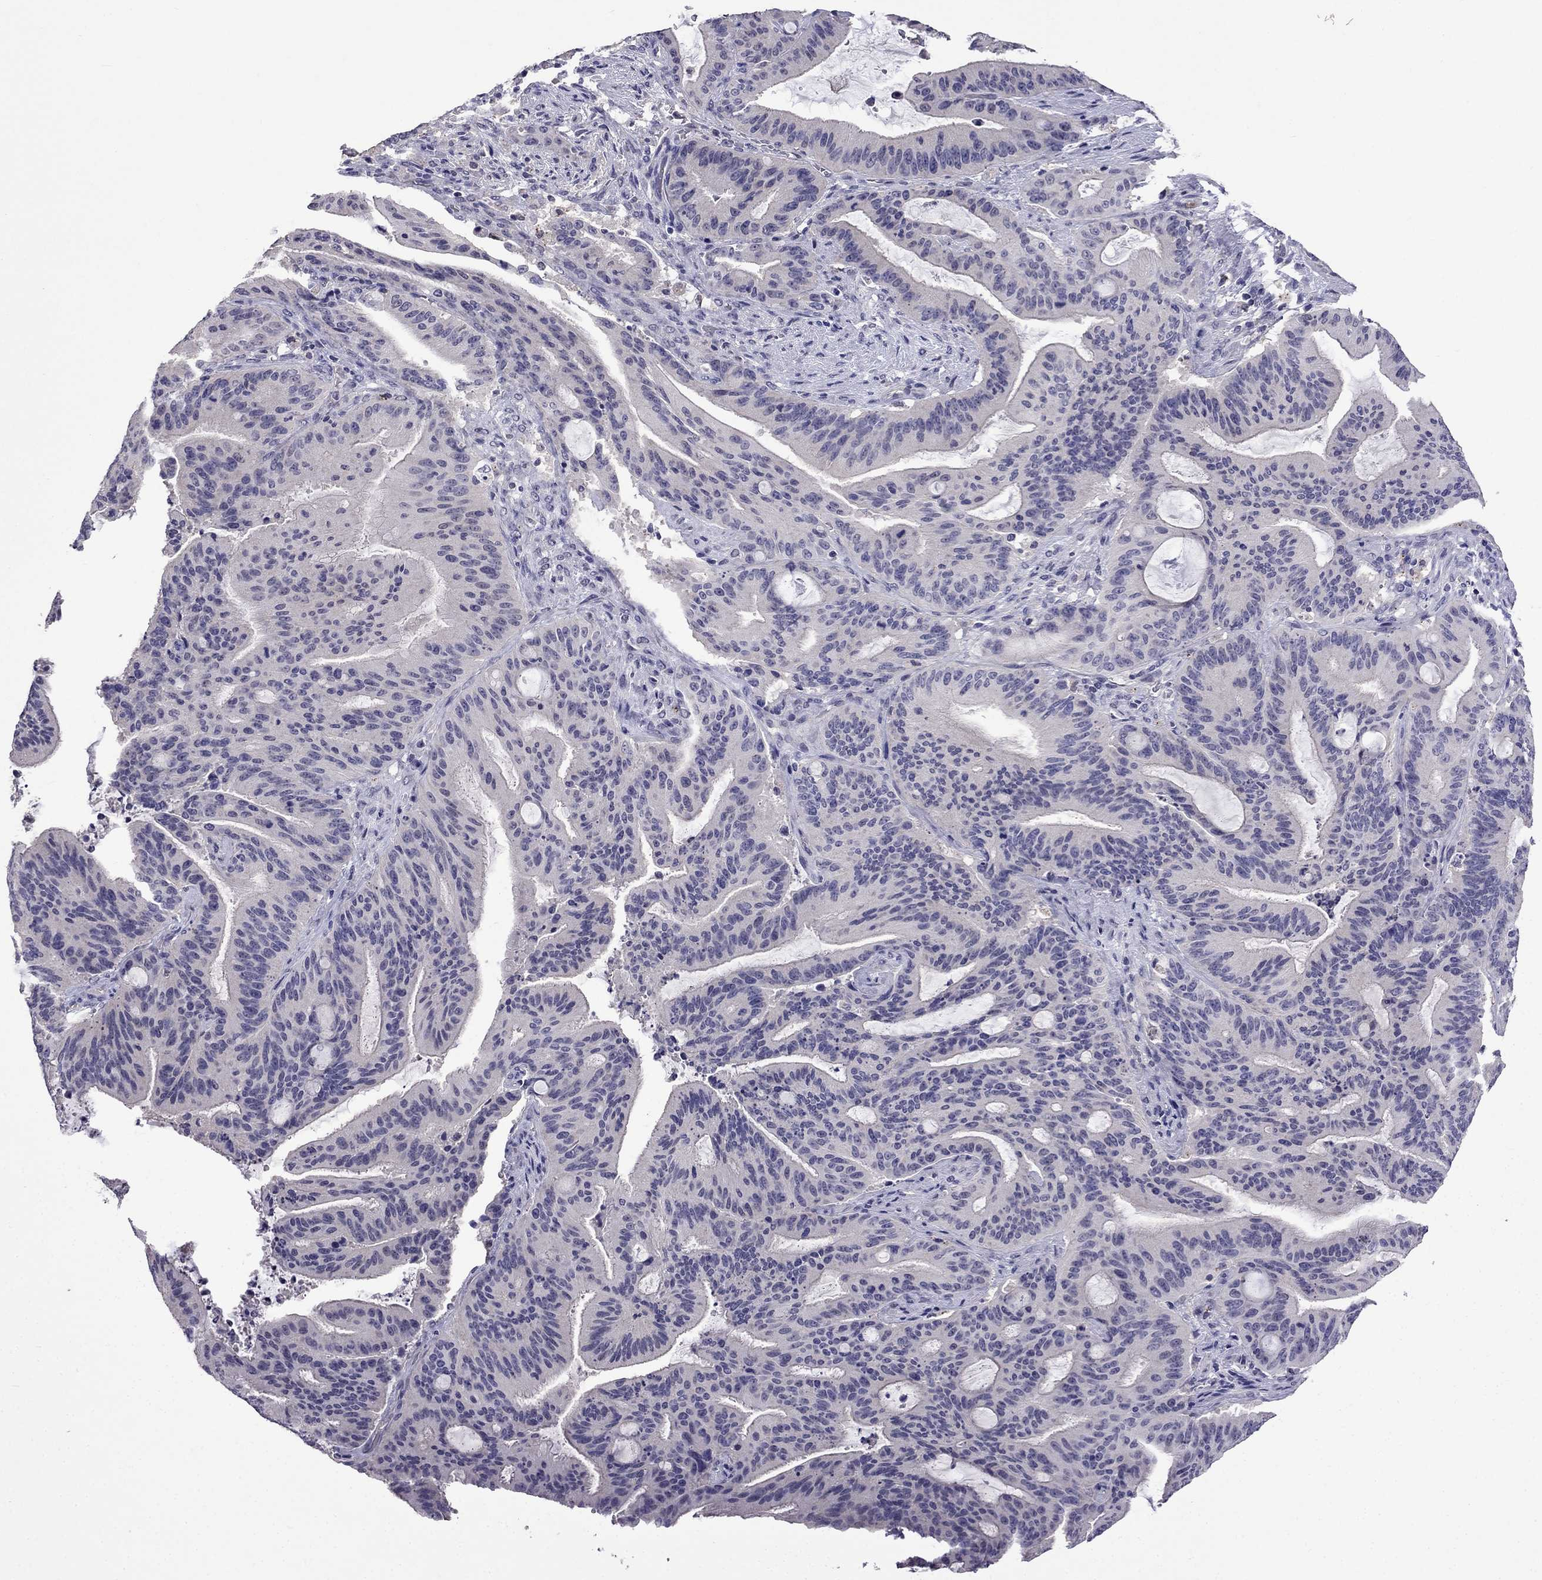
{"staining": {"intensity": "negative", "quantity": "none", "location": "none"}, "tissue": "liver cancer", "cell_type": "Tumor cells", "image_type": "cancer", "snomed": [{"axis": "morphology", "description": "Cholangiocarcinoma"}, {"axis": "topography", "description": "Liver"}], "caption": "IHC image of neoplastic tissue: human liver cancer (cholangiocarcinoma) stained with DAB (3,3'-diaminobenzidine) exhibits no significant protein positivity in tumor cells.", "gene": "AQP9", "patient": {"sex": "female", "age": 73}}